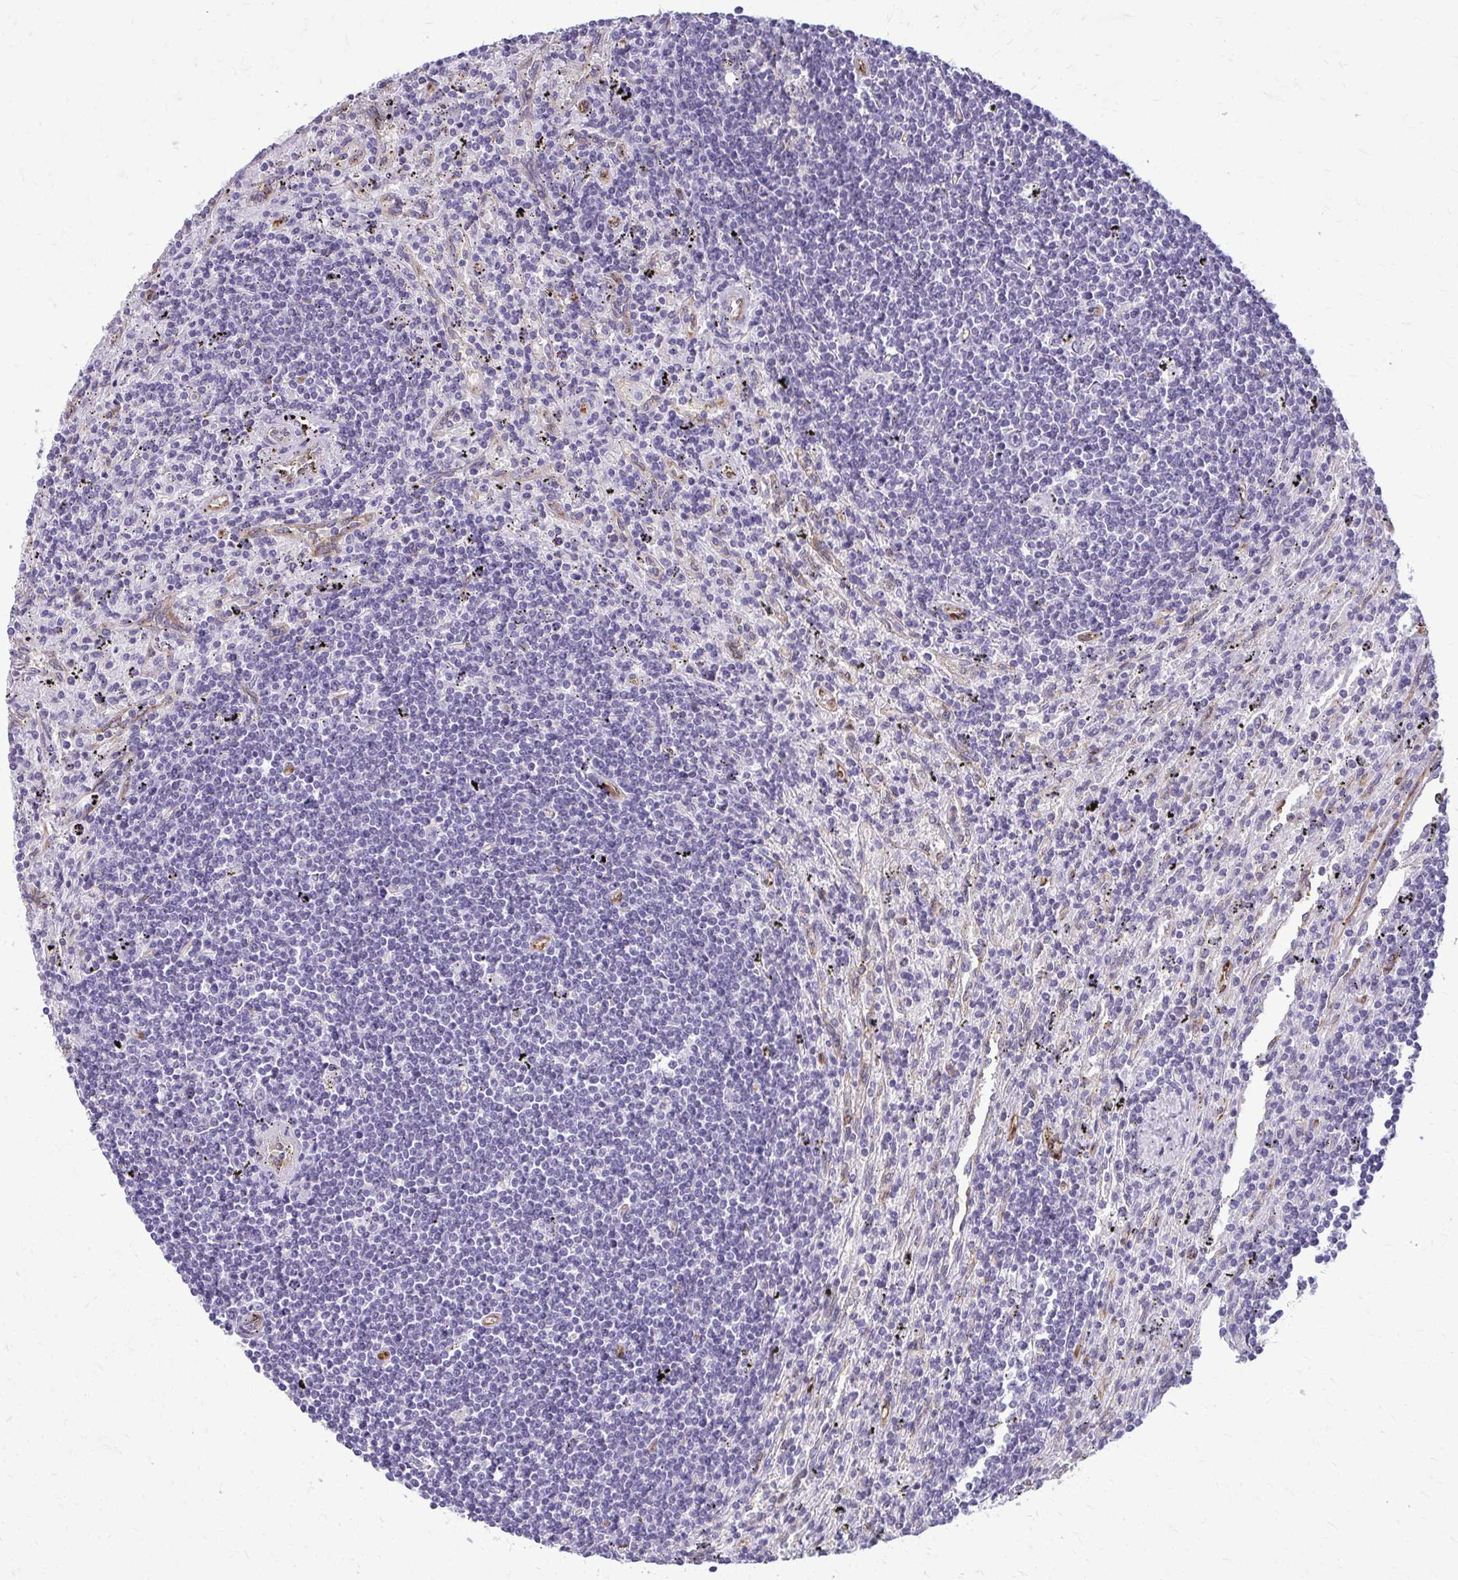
{"staining": {"intensity": "negative", "quantity": "none", "location": "none"}, "tissue": "lymphoma", "cell_type": "Tumor cells", "image_type": "cancer", "snomed": [{"axis": "morphology", "description": "Malignant lymphoma, non-Hodgkin's type, Low grade"}, {"axis": "topography", "description": "Spleen"}], "caption": "Tumor cells are negative for protein expression in human lymphoma. The staining is performed using DAB (3,3'-diaminobenzidine) brown chromogen with nuclei counter-stained in using hematoxylin.", "gene": "DEPP1", "patient": {"sex": "male", "age": 76}}